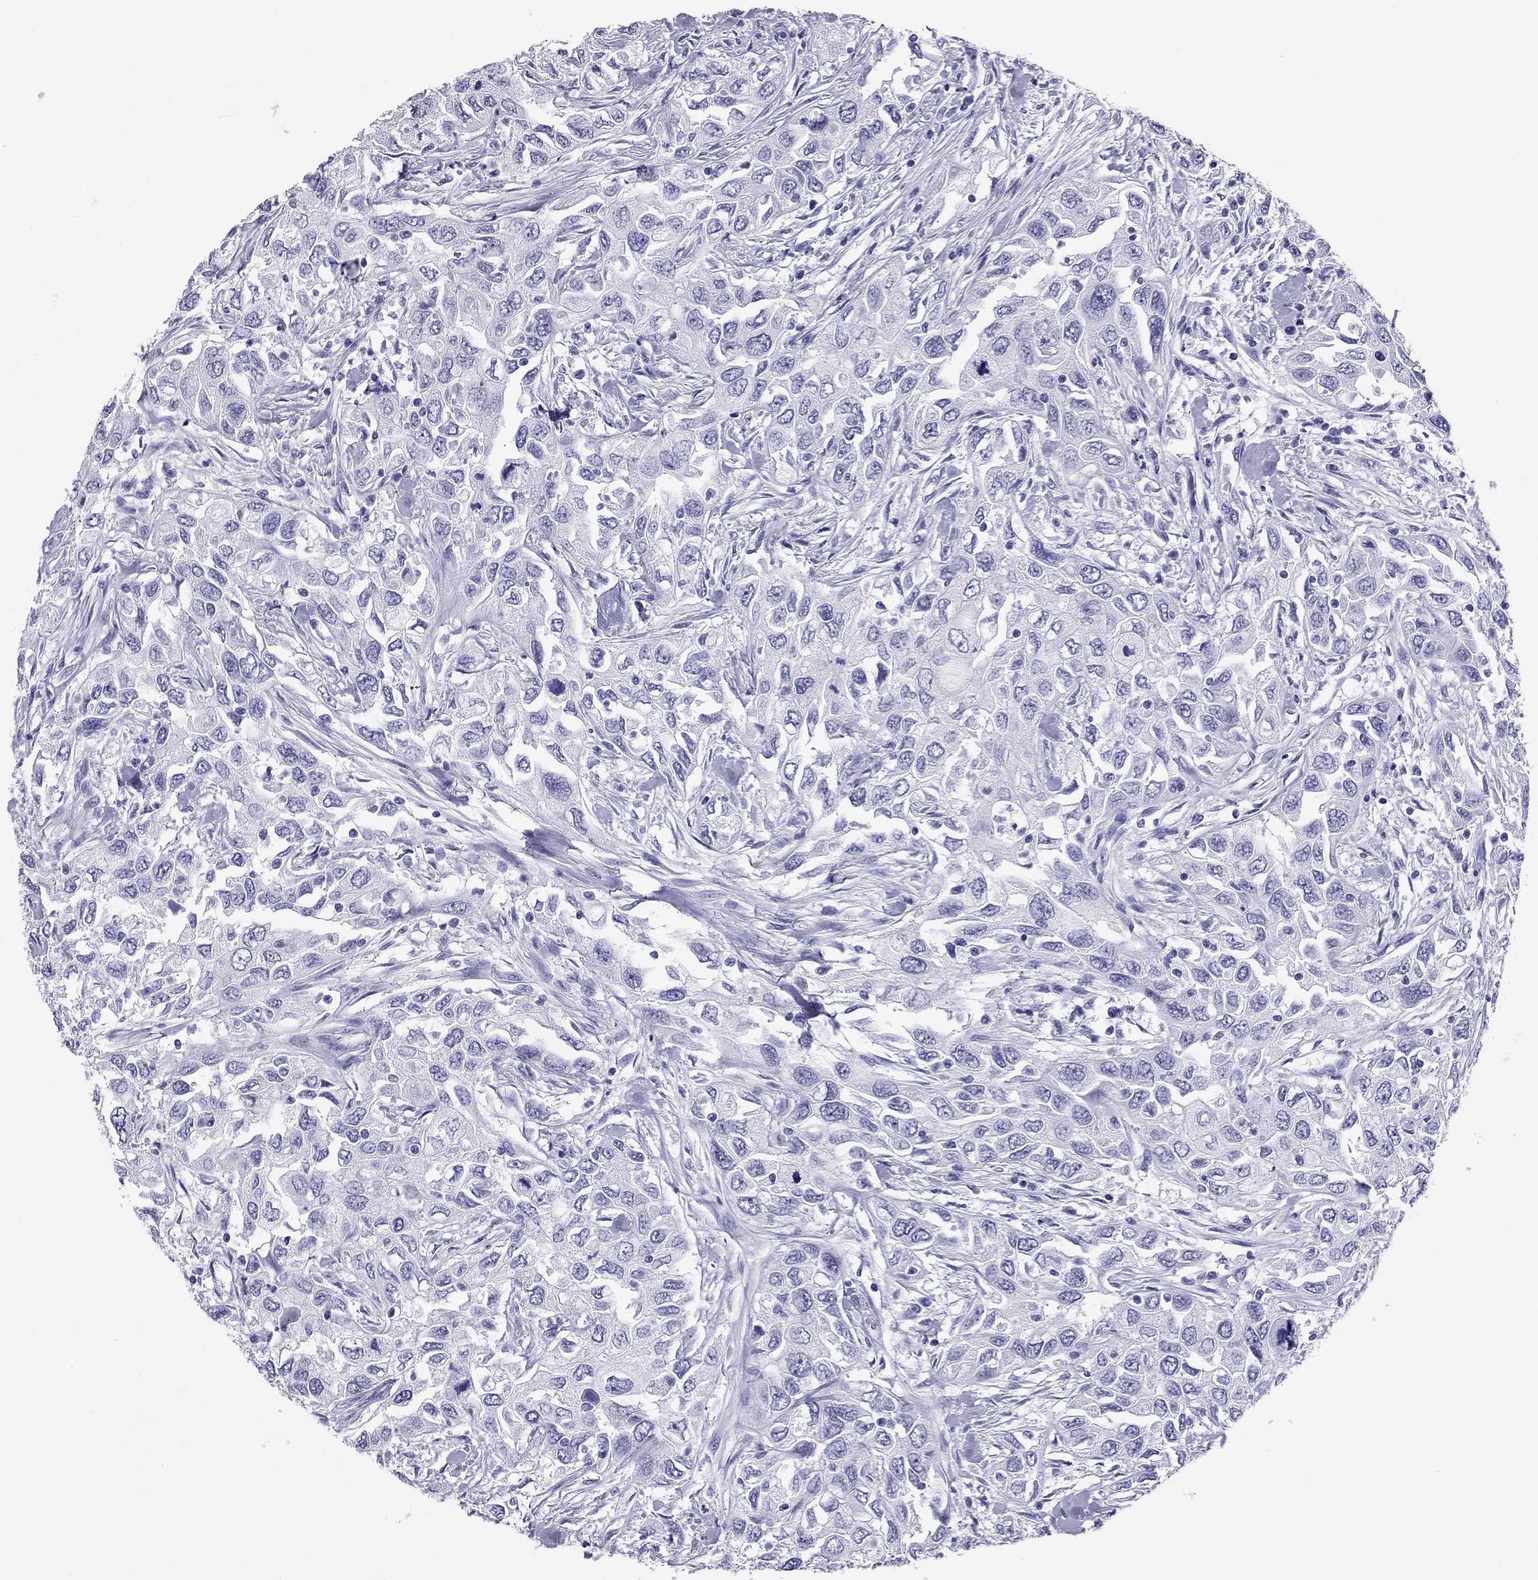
{"staining": {"intensity": "negative", "quantity": "none", "location": "none"}, "tissue": "urothelial cancer", "cell_type": "Tumor cells", "image_type": "cancer", "snomed": [{"axis": "morphology", "description": "Urothelial carcinoma, High grade"}, {"axis": "topography", "description": "Urinary bladder"}], "caption": "Tumor cells are negative for protein expression in human urothelial carcinoma (high-grade).", "gene": "PDE6A", "patient": {"sex": "male", "age": 76}}